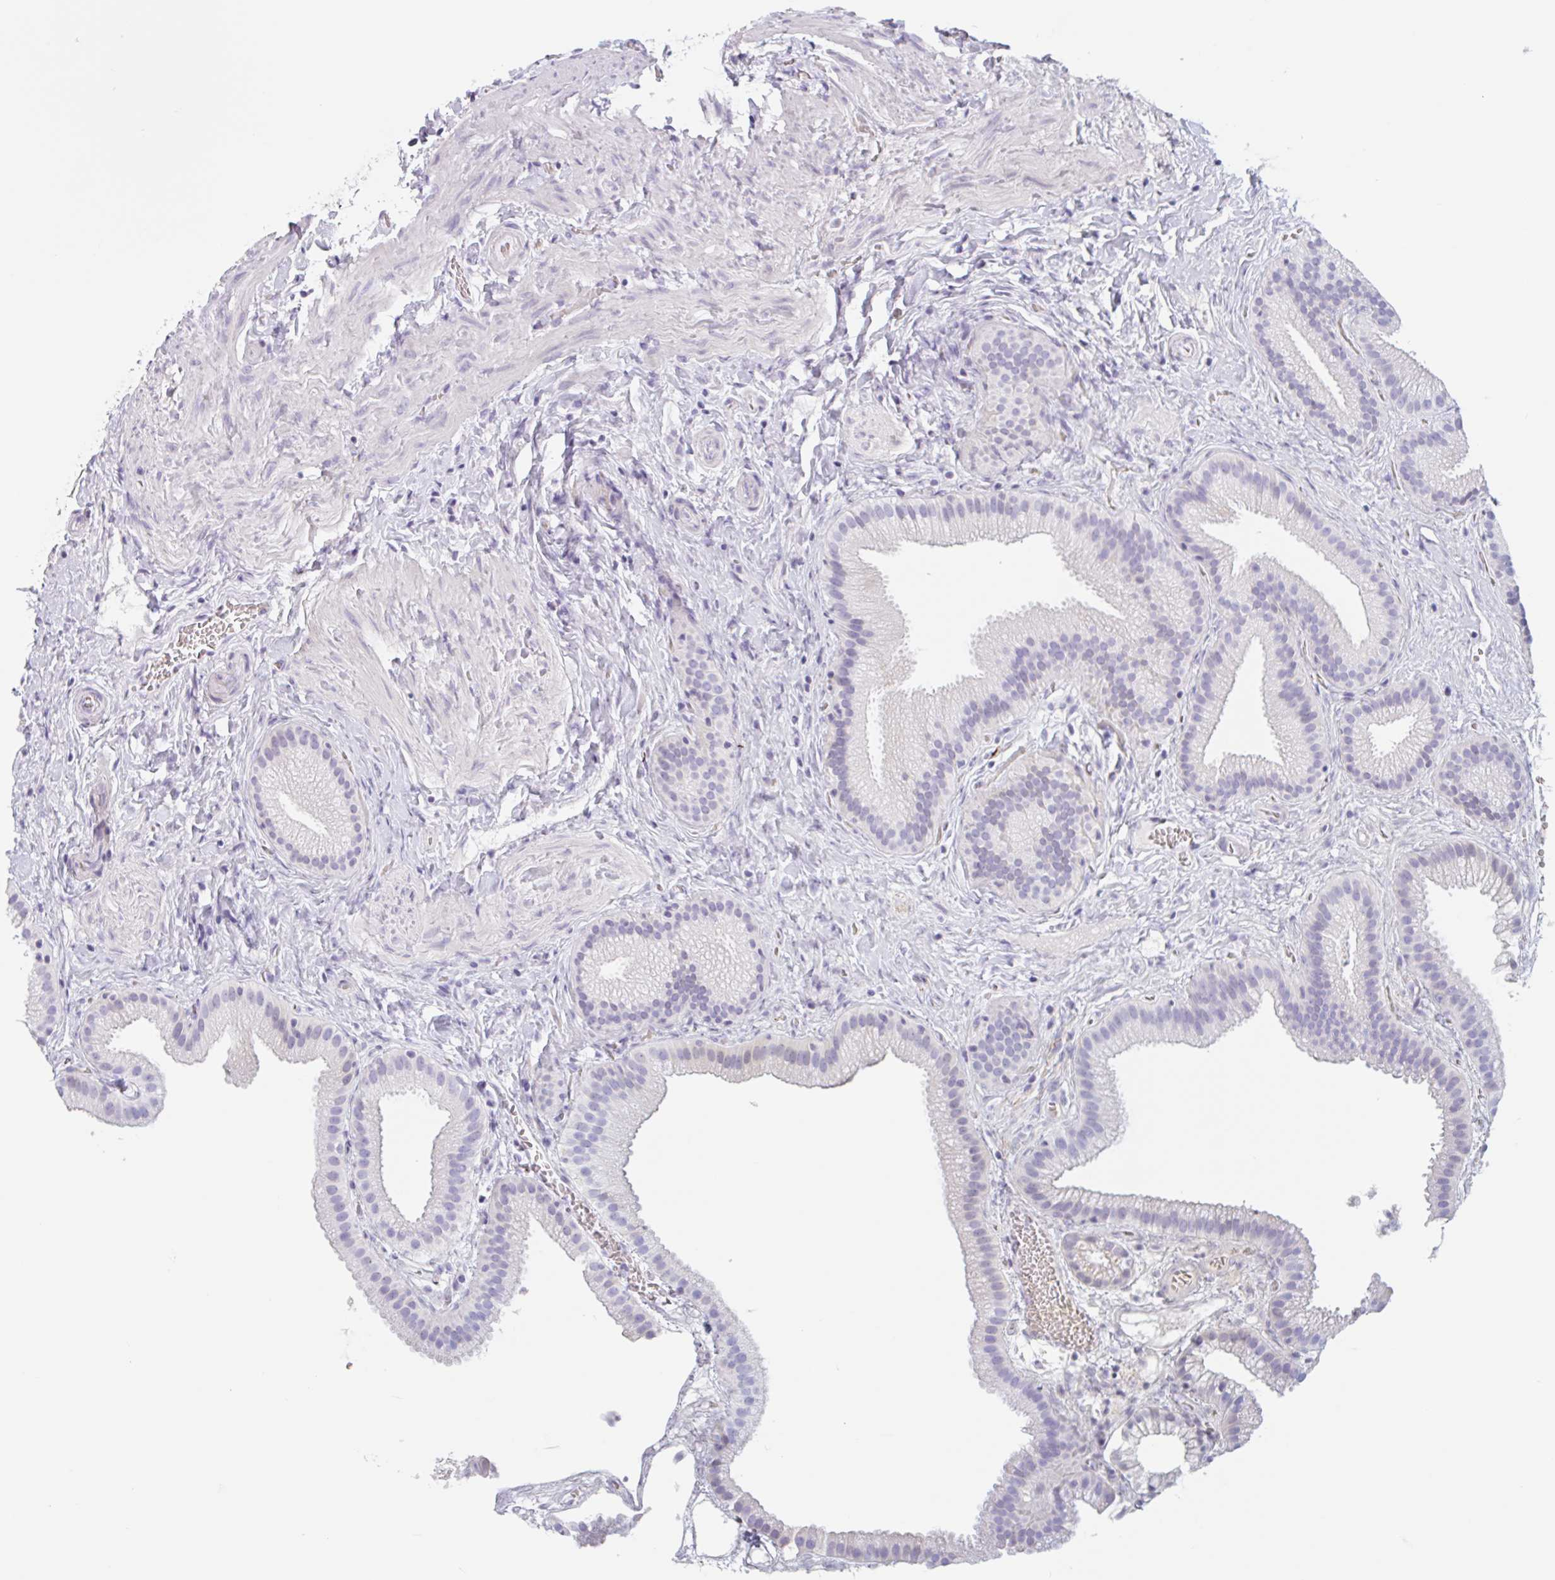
{"staining": {"intensity": "negative", "quantity": "none", "location": "none"}, "tissue": "gallbladder", "cell_type": "Glandular cells", "image_type": "normal", "snomed": [{"axis": "morphology", "description": "Normal tissue, NOS"}, {"axis": "topography", "description": "Gallbladder"}], "caption": "Micrograph shows no protein positivity in glandular cells of benign gallbladder.", "gene": "EMC4", "patient": {"sex": "female", "age": 63}}